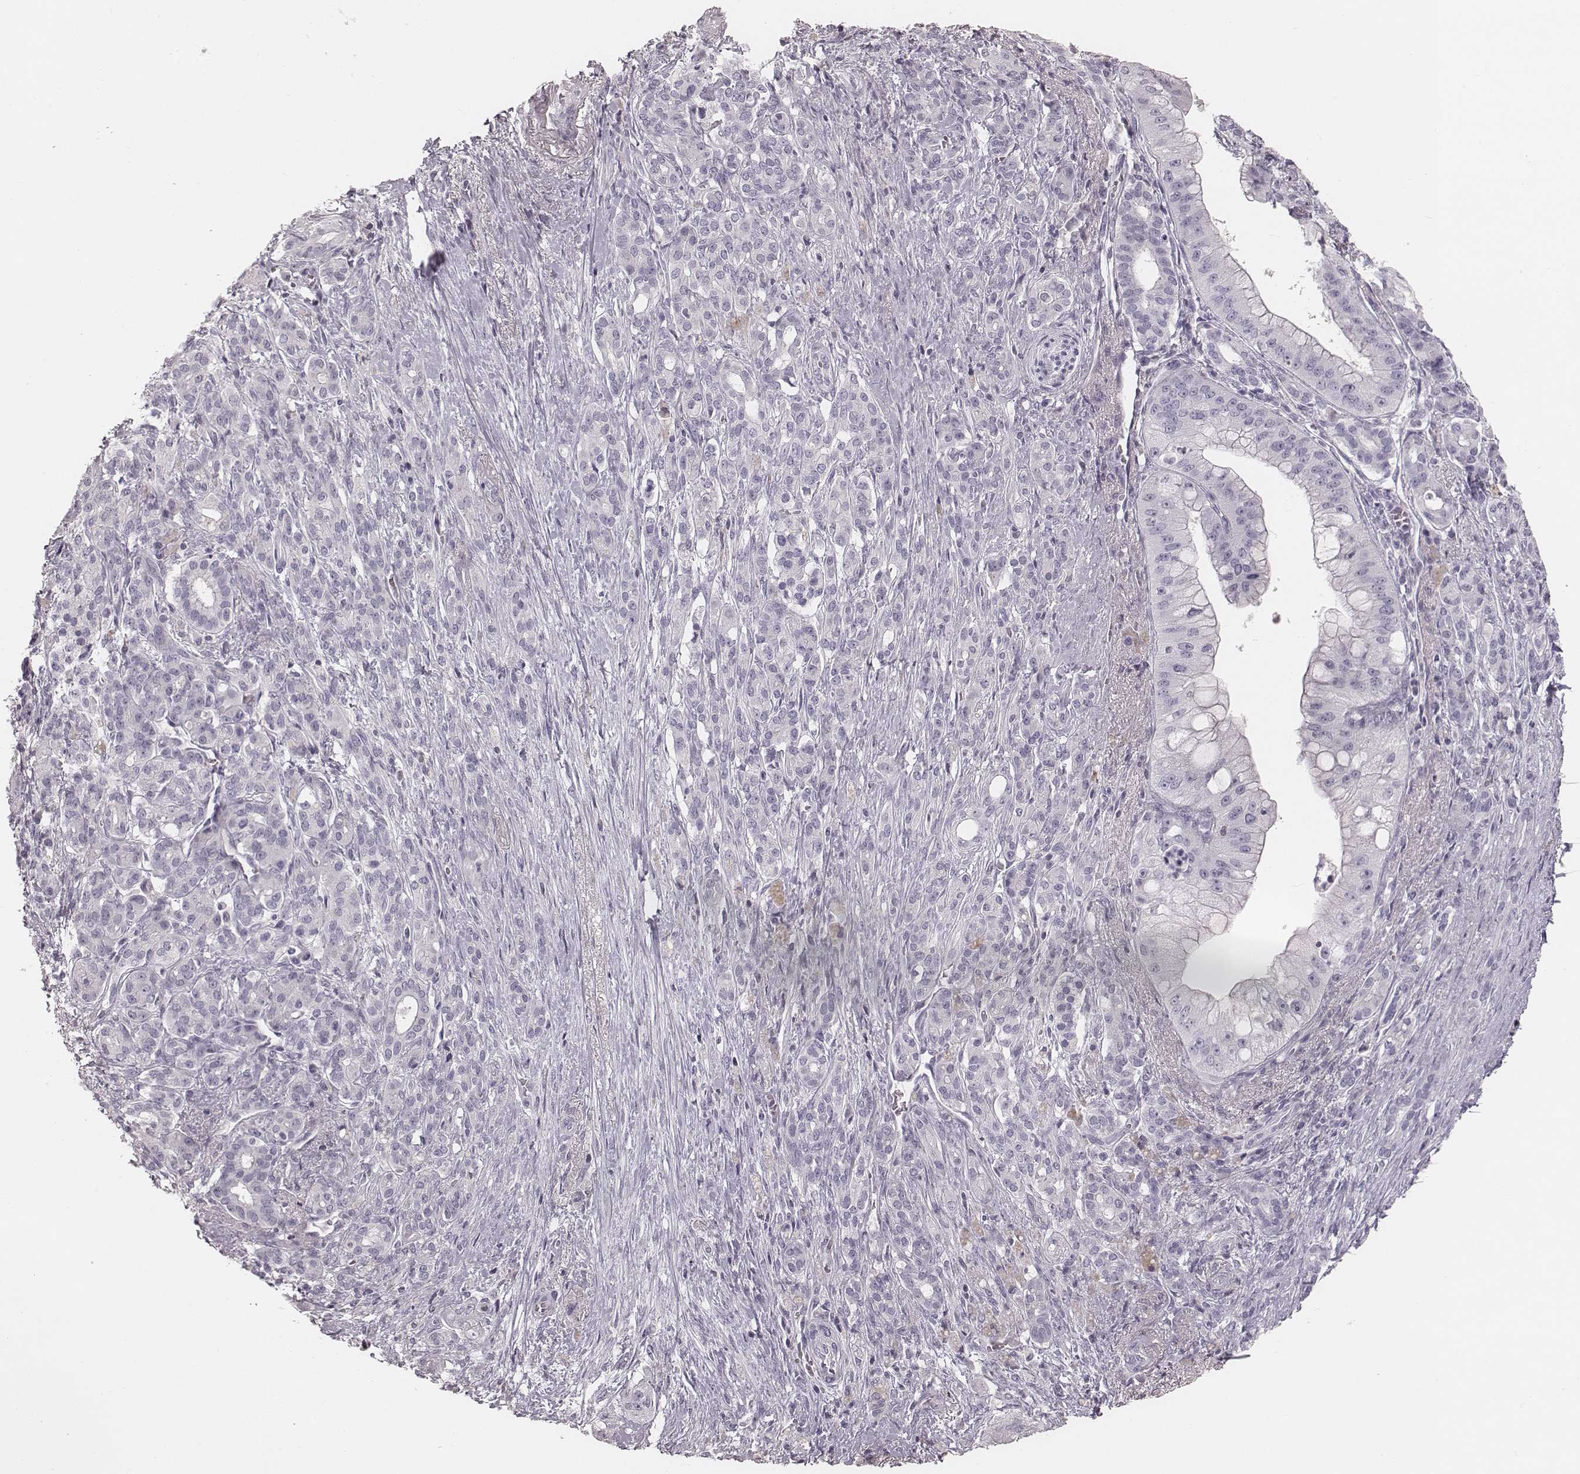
{"staining": {"intensity": "negative", "quantity": "none", "location": "none"}, "tissue": "pancreatic cancer", "cell_type": "Tumor cells", "image_type": "cancer", "snomed": [{"axis": "morphology", "description": "Normal tissue, NOS"}, {"axis": "morphology", "description": "Inflammation, NOS"}, {"axis": "morphology", "description": "Adenocarcinoma, NOS"}, {"axis": "topography", "description": "Pancreas"}], "caption": "IHC of human pancreatic cancer shows no expression in tumor cells. (DAB (3,3'-diaminobenzidine) immunohistochemistry (IHC), high magnification).", "gene": "S100Z", "patient": {"sex": "male", "age": 57}}